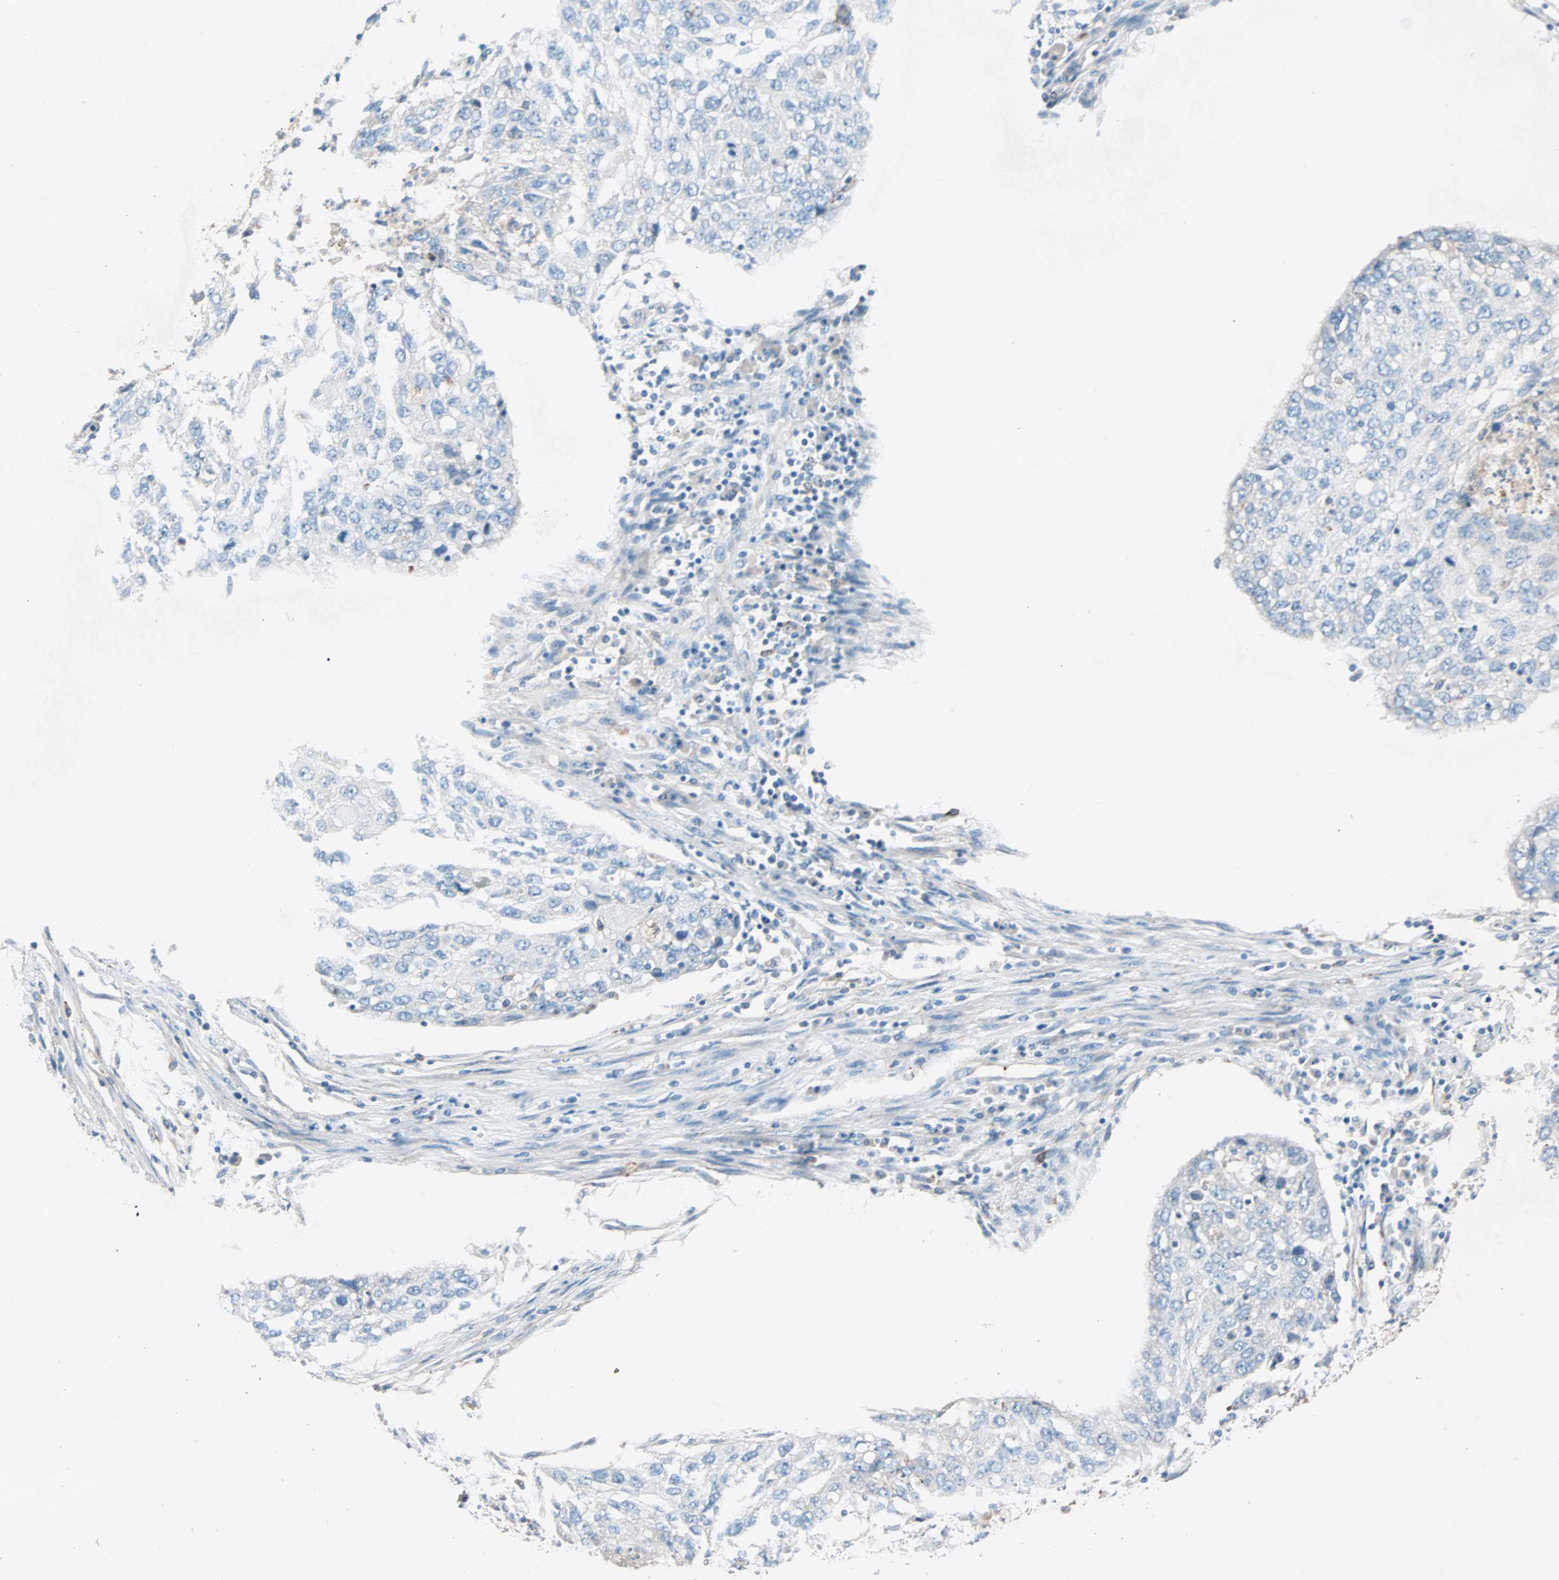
{"staining": {"intensity": "weak", "quantity": ">75%", "location": "cytoplasmic/membranous"}, "tissue": "lung cancer", "cell_type": "Tumor cells", "image_type": "cancer", "snomed": [{"axis": "morphology", "description": "Squamous cell carcinoma, NOS"}, {"axis": "topography", "description": "Lung"}], "caption": "DAB immunohistochemical staining of lung squamous cell carcinoma displays weak cytoplasmic/membranous protein expression in about >75% of tumor cells.", "gene": "LY6G6F", "patient": {"sex": "female", "age": 63}}